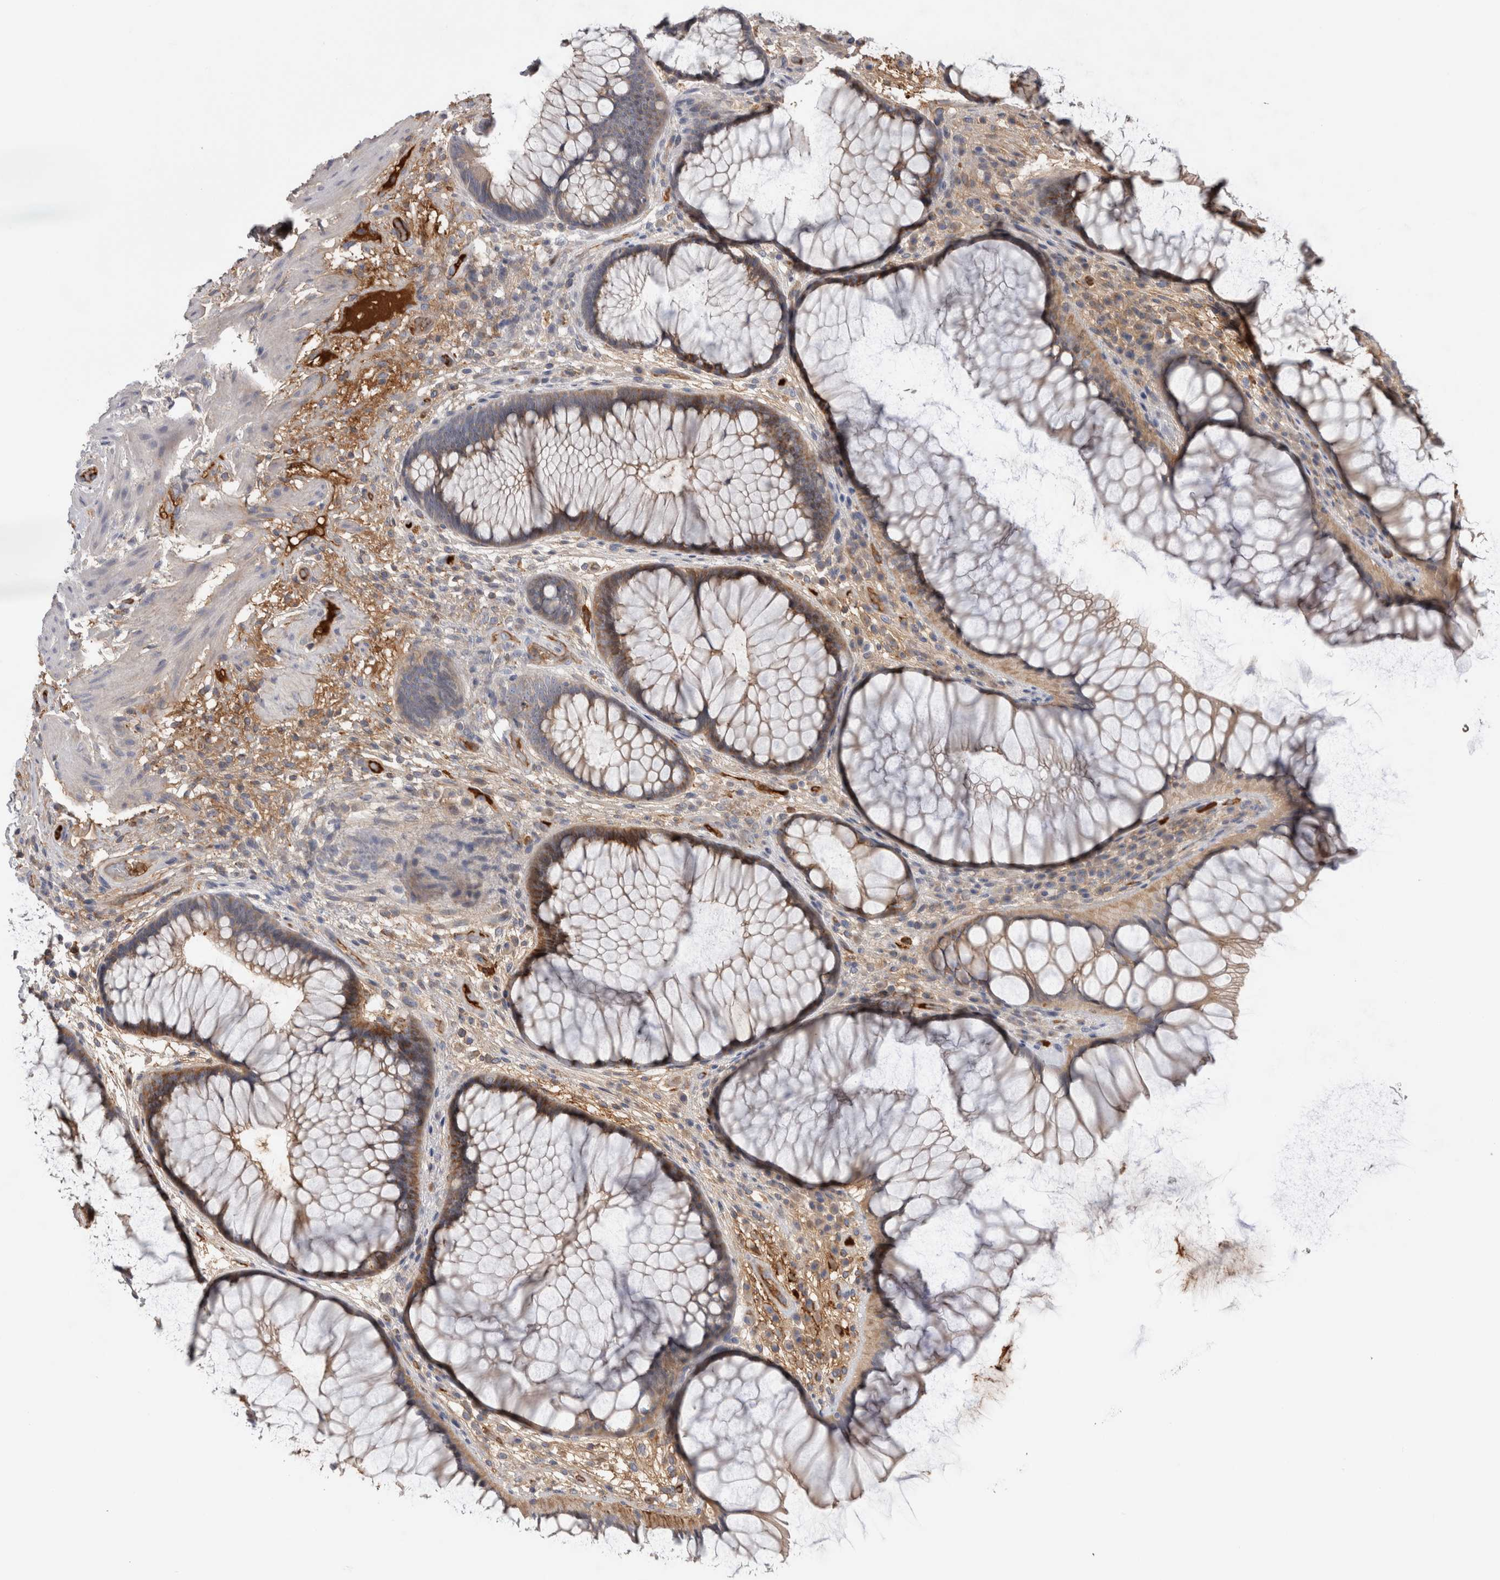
{"staining": {"intensity": "moderate", "quantity": "25%-75%", "location": "cytoplasmic/membranous"}, "tissue": "rectum", "cell_type": "Glandular cells", "image_type": "normal", "snomed": [{"axis": "morphology", "description": "Normal tissue, NOS"}, {"axis": "topography", "description": "Rectum"}], "caption": "A brown stain shows moderate cytoplasmic/membranous expression of a protein in glandular cells of benign human rectum.", "gene": "TBCE", "patient": {"sex": "male", "age": 51}}